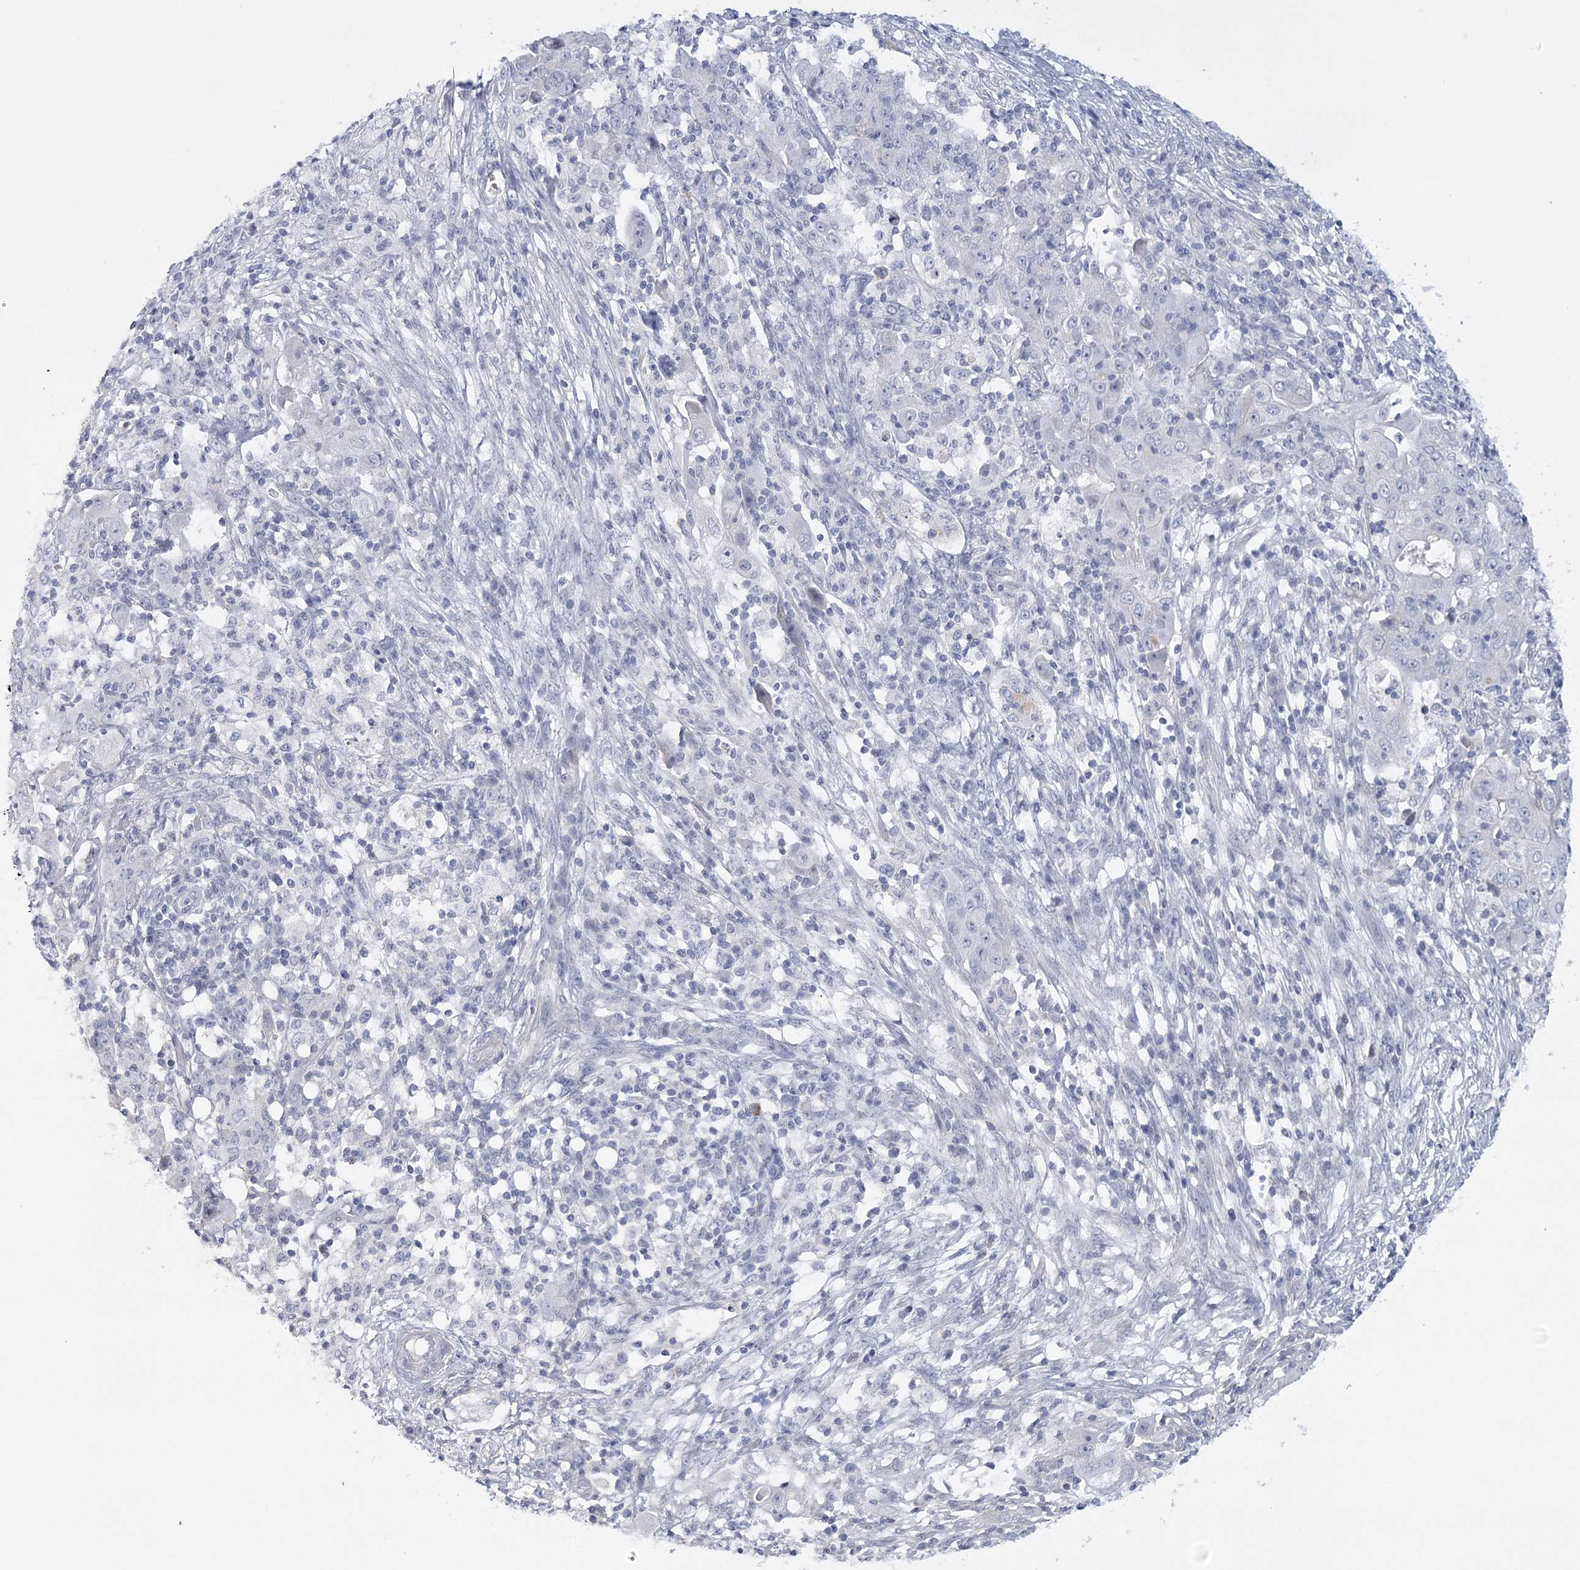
{"staining": {"intensity": "negative", "quantity": "none", "location": "none"}, "tissue": "ovarian cancer", "cell_type": "Tumor cells", "image_type": "cancer", "snomed": [{"axis": "morphology", "description": "Carcinoma, endometroid"}, {"axis": "topography", "description": "Ovary"}], "caption": "High power microscopy photomicrograph of an immunohistochemistry (IHC) photomicrograph of endometroid carcinoma (ovarian), revealing no significant staining in tumor cells. (Brightfield microscopy of DAB (3,3'-diaminobenzidine) IHC at high magnification).", "gene": "FAM76B", "patient": {"sex": "female", "age": 42}}